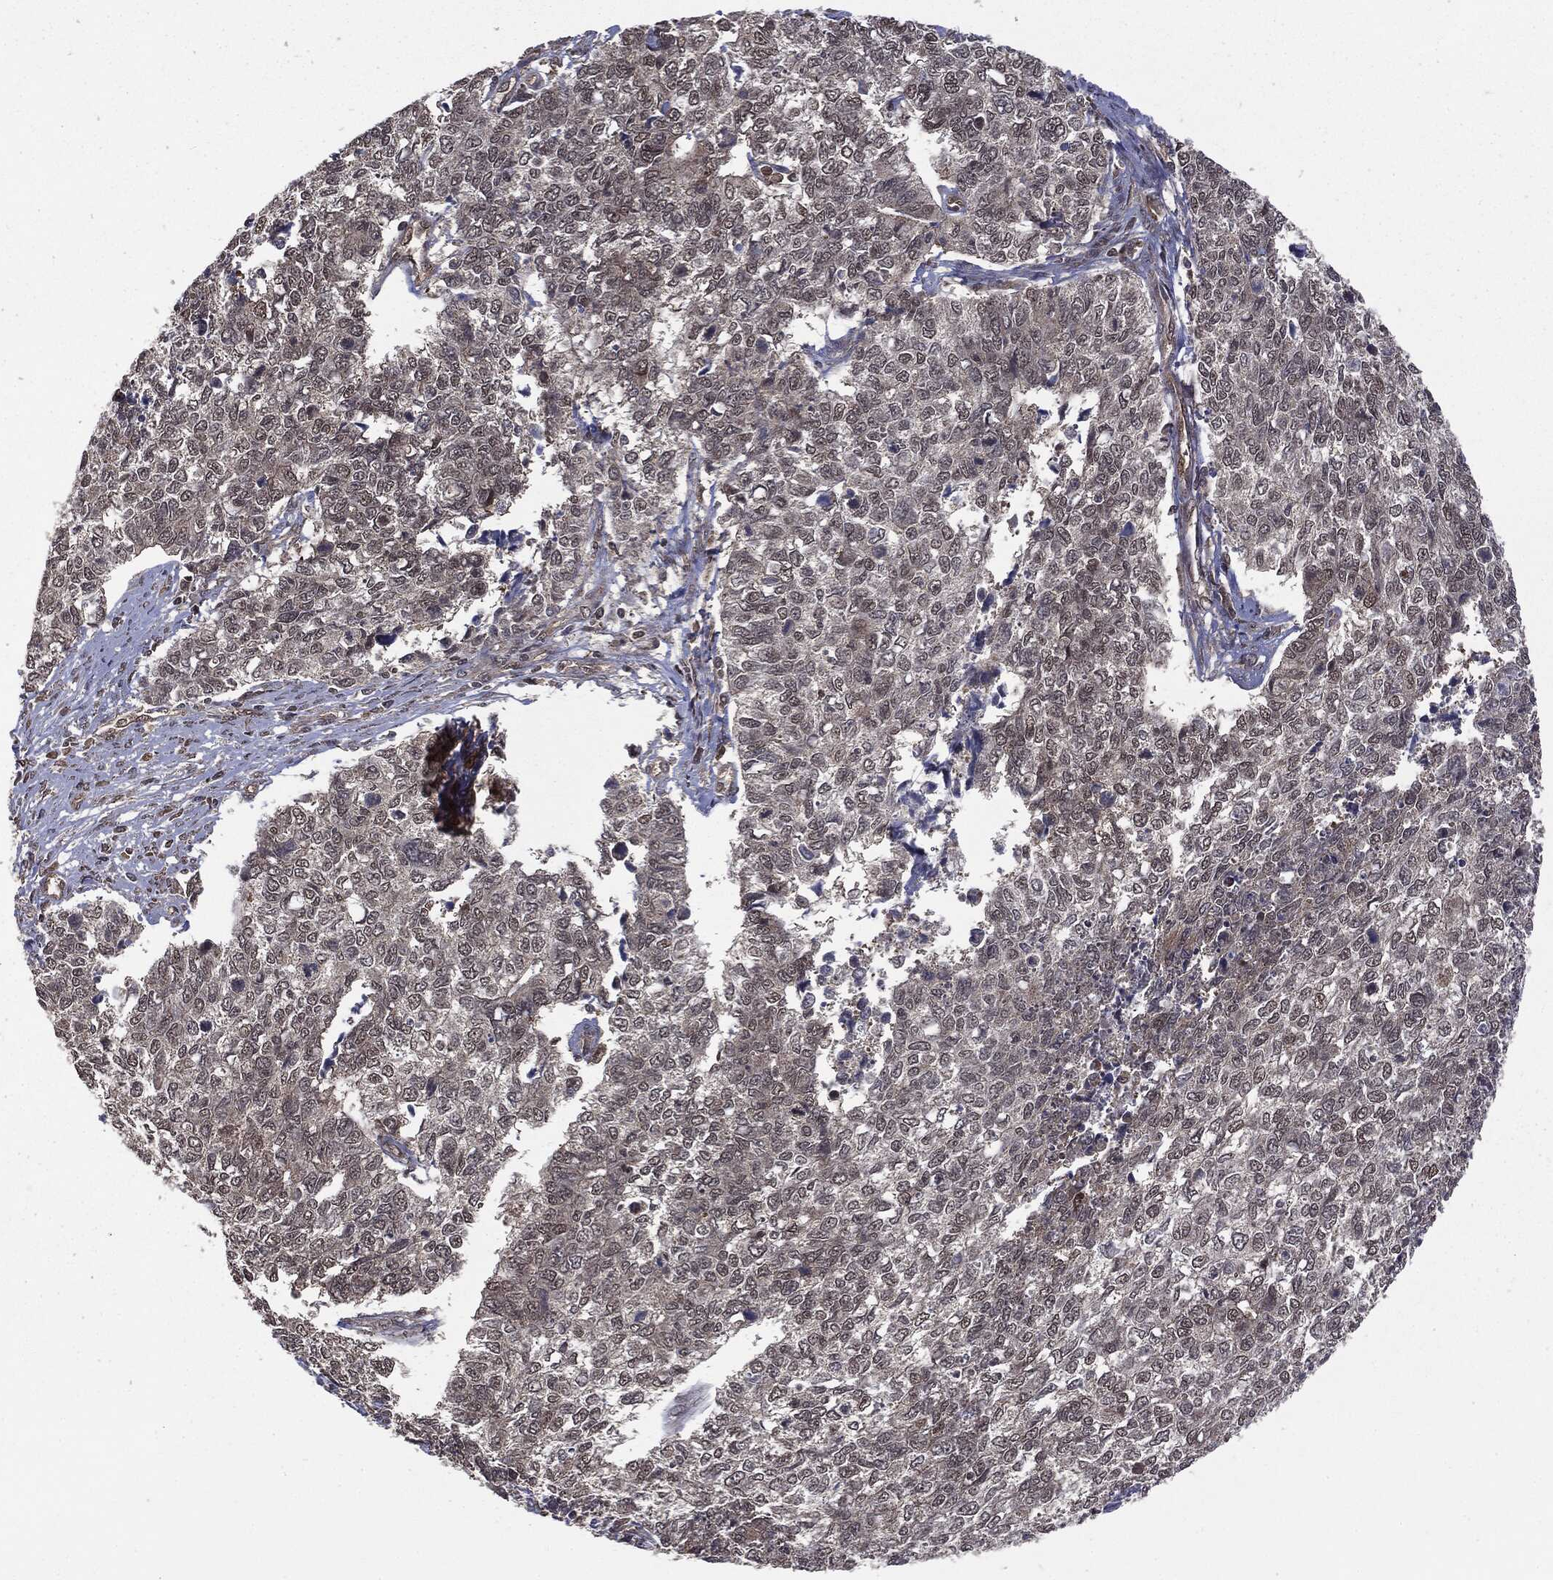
{"staining": {"intensity": "negative", "quantity": "none", "location": "none"}, "tissue": "cervical cancer", "cell_type": "Tumor cells", "image_type": "cancer", "snomed": [{"axis": "morphology", "description": "Adenocarcinoma, NOS"}, {"axis": "topography", "description": "Cervix"}], "caption": "IHC micrograph of neoplastic tissue: human cervical cancer (adenocarcinoma) stained with DAB (3,3'-diaminobenzidine) shows no significant protein staining in tumor cells.", "gene": "PTPA", "patient": {"sex": "female", "age": 63}}